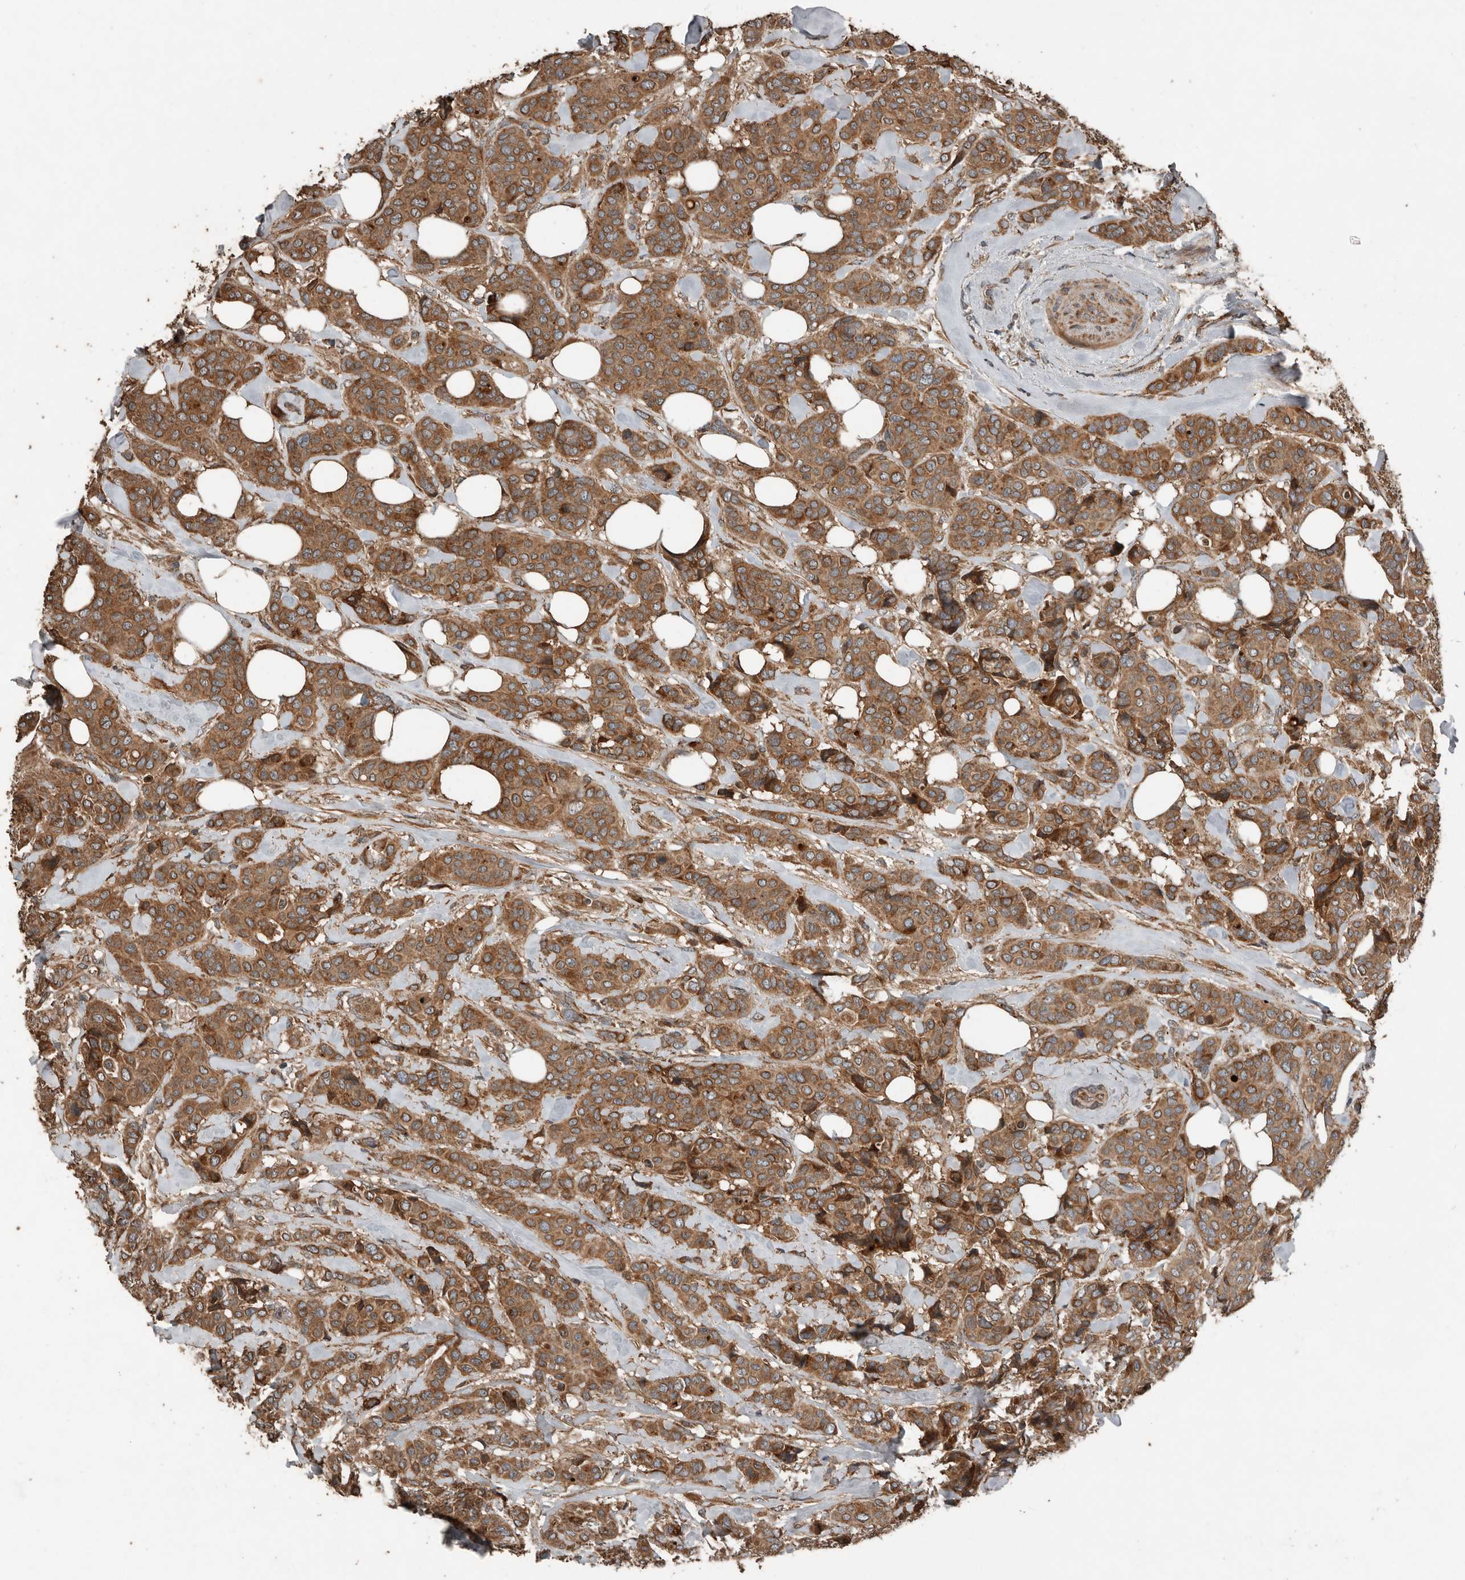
{"staining": {"intensity": "moderate", "quantity": ">75%", "location": "cytoplasmic/membranous"}, "tissue": "breast cancer", "cell_type": "Tumor cells", "image_type": "cancer", "snomed": [{"axis": "morphology", "description": "Lobular carcinoma"}, {"axis": "topography", "description": "Breast"}], "caption": "Protein expression by immunohistochemistry shows moderate cytoplasmic/membranous expression in approximately >75% of tumor cells in breast cancer (lobular carcinoma).", "gene": "RNF207", "patient": {"sex": "female", "age": 51}}